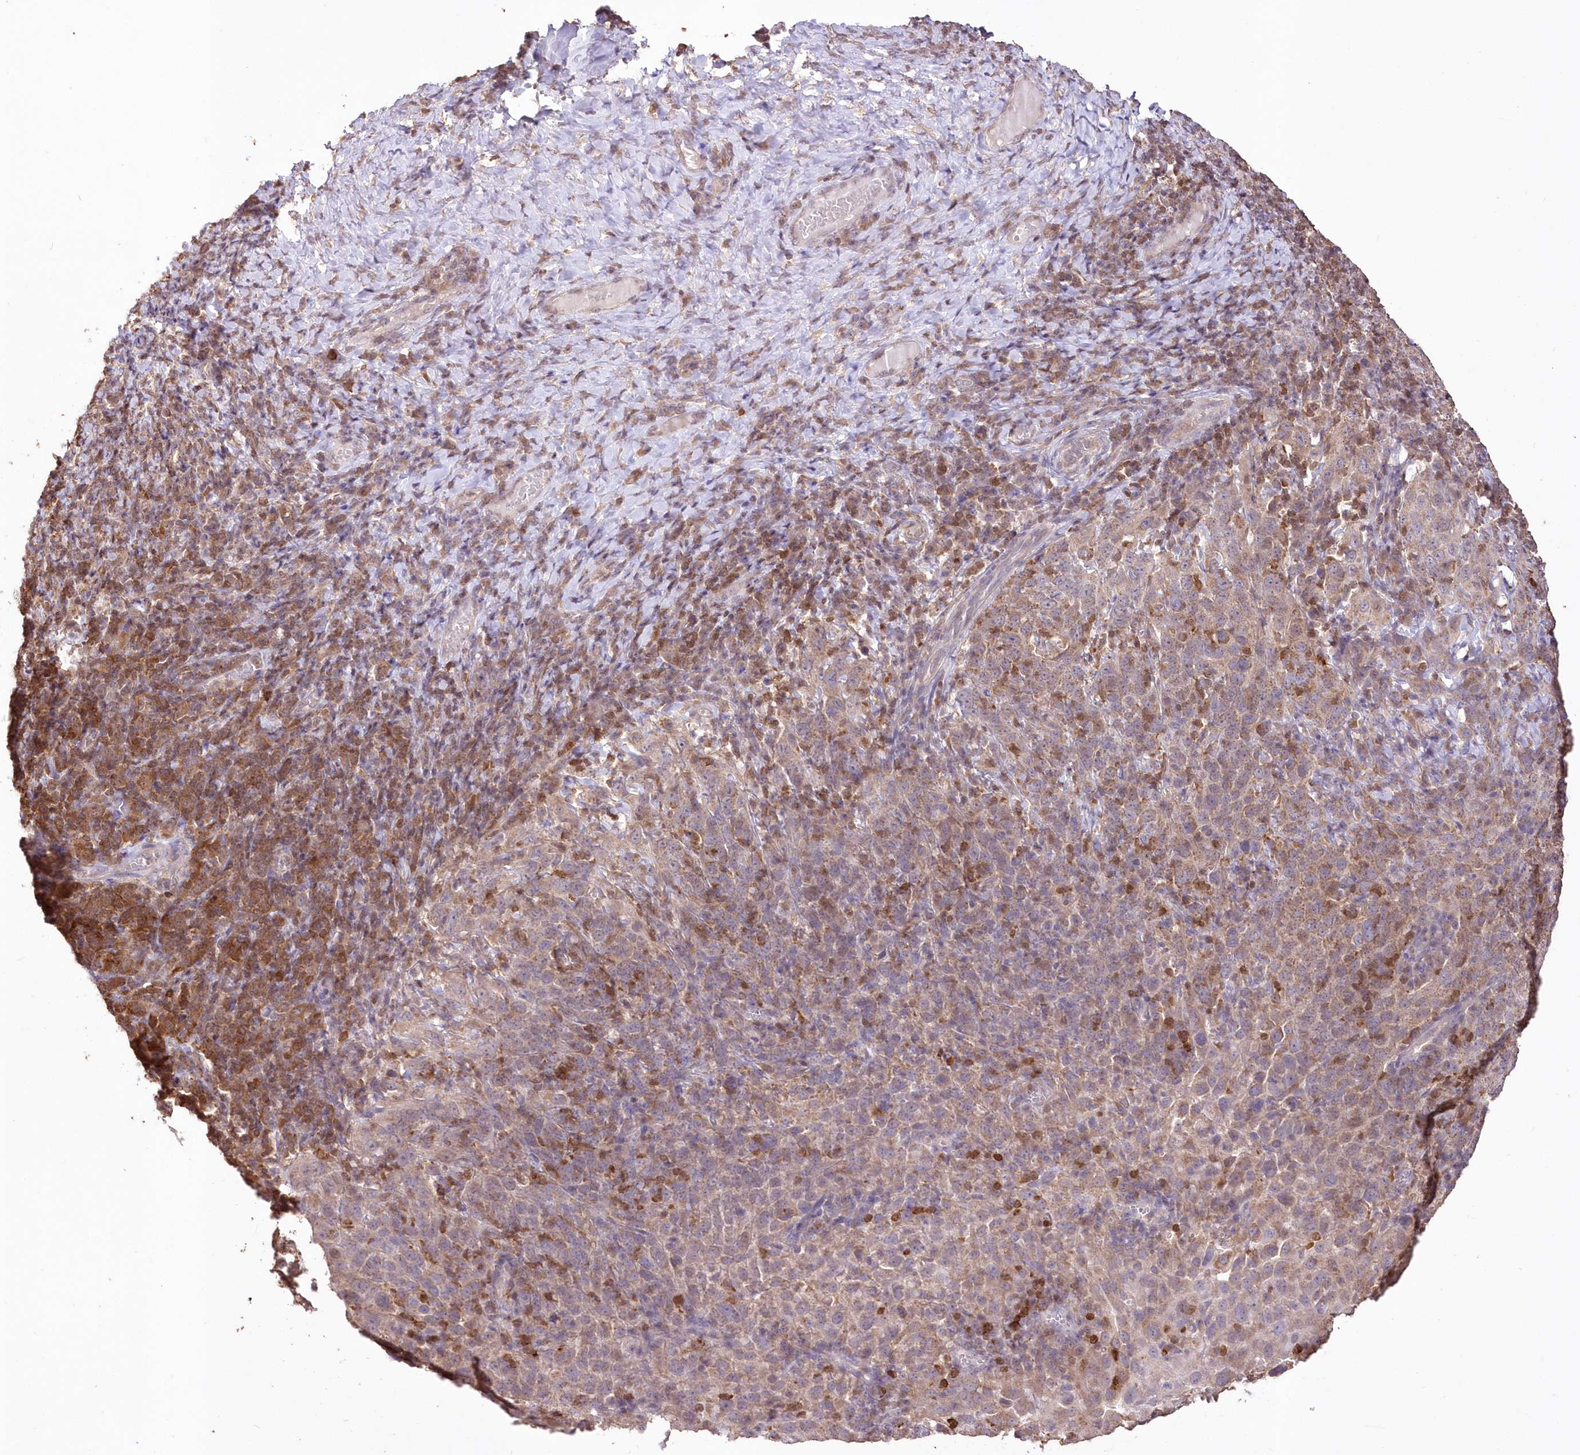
{"staining": {"intensity": "weak", "quantity": "25%-75%", "location": "cytoplasmic/membranous"}, "tissue": "cervical cancer", "cell_type": "Tumor cells", "image_type": "cancer", "snomed": [{"axis": "morphology", "description": "Squamous cell carcinoma, NOS"}, {"axis": "topography", "description": "Cervix"}], "caption": "This is a photomicrograph of immunohistochemistry staining of cervical squamous cell carcinoma, which shows weak expression in the cytoplasmic/membranous of tumor cells.", "gene": "STK17B", "patient": {"sex": "female", "age": 46}}